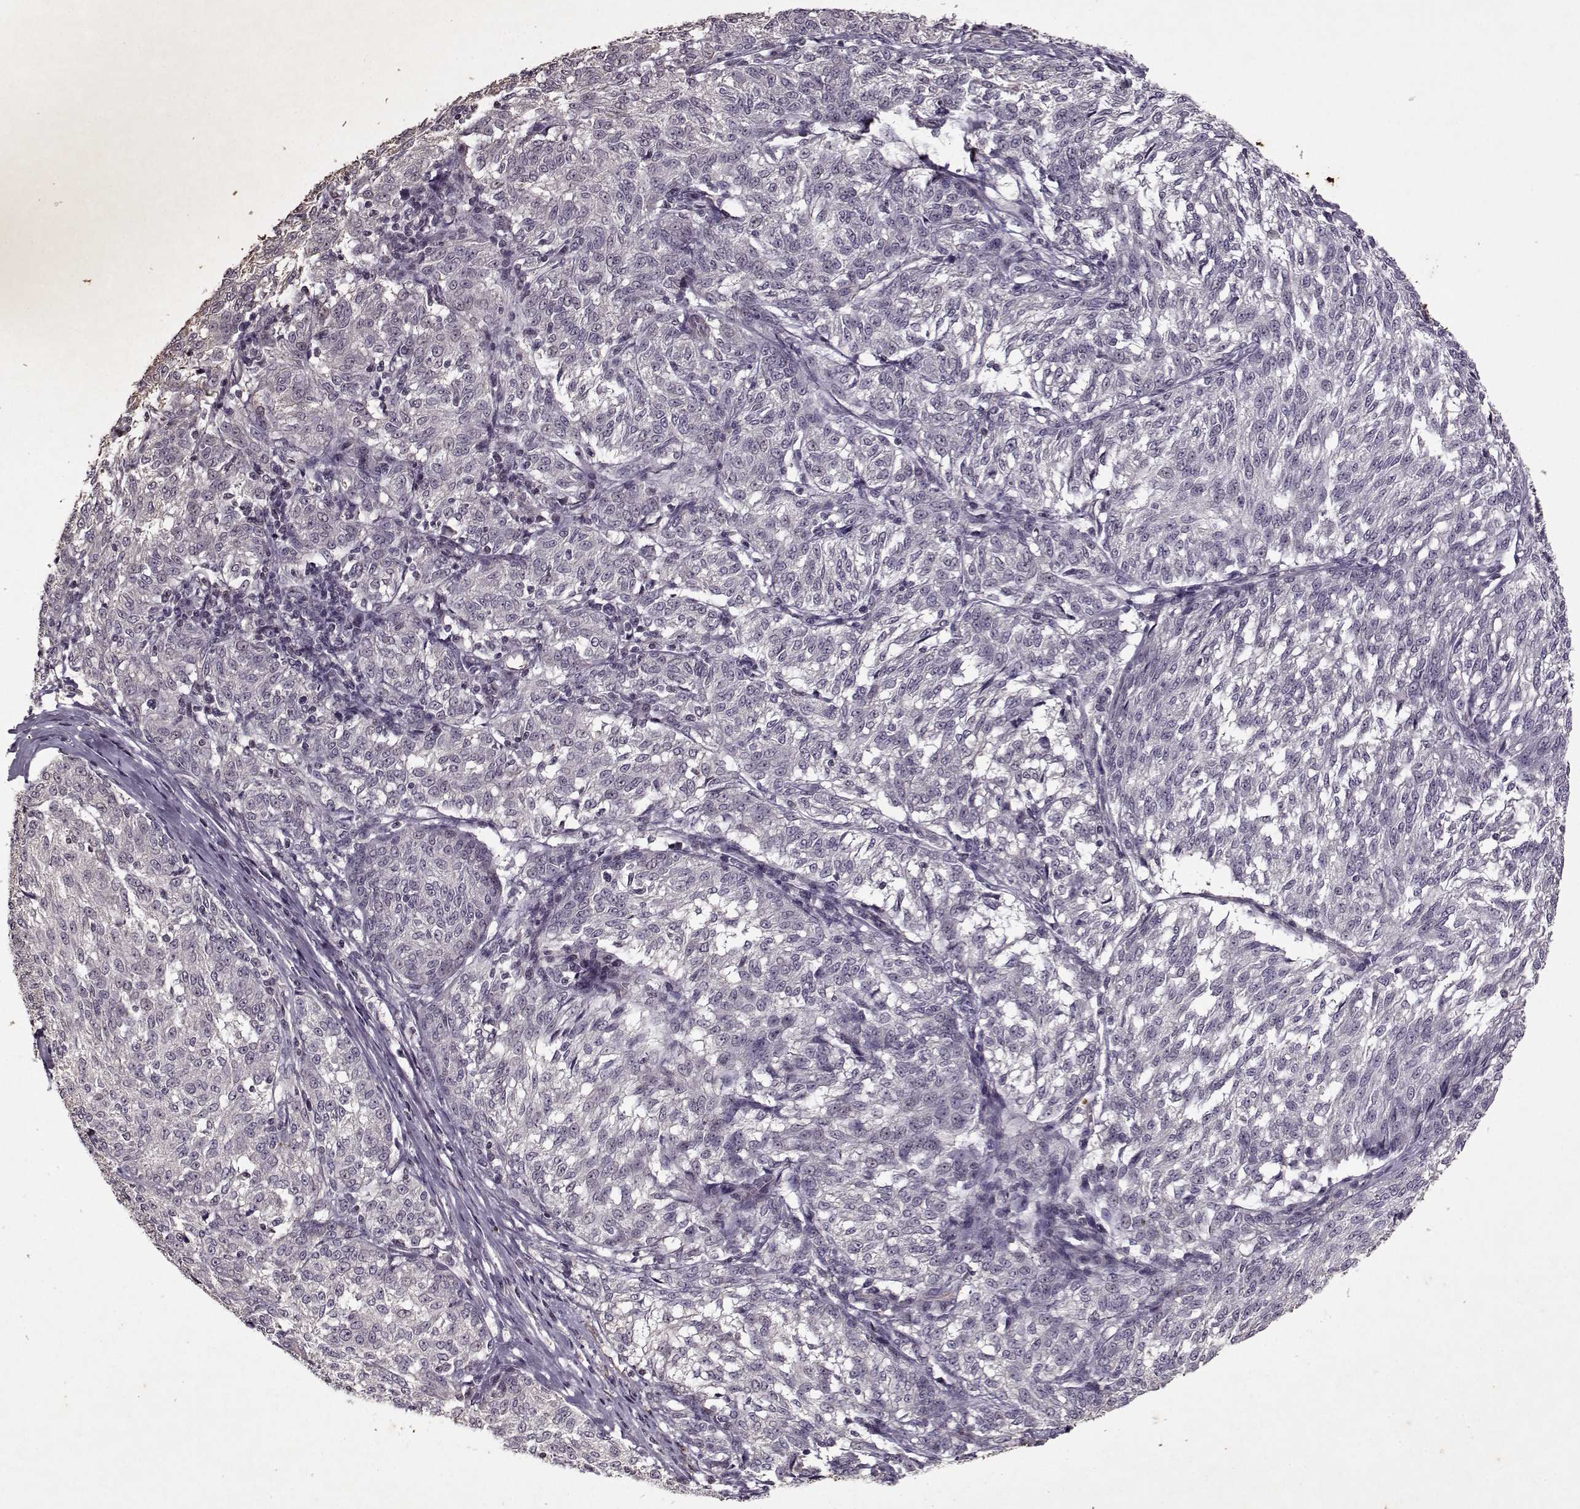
{"staining": {"intensity": "negative", "quantity": "none", "location": "none"}, "tissue": "melanoma", "cell_type": "Tumor cells", "image_type": "cancer", "snomed": [{"axis": "morphology", "description": "Malignant melanoma, NOS"}, {"axis": "topography", "description": "Skin"}], "caption": "This is a micrograph of immunohistochemistry staining of melanoma, which shows no expression in tumor cells.", "gene": "KRT9", "patient": {"sex": "female", "age": 72}}